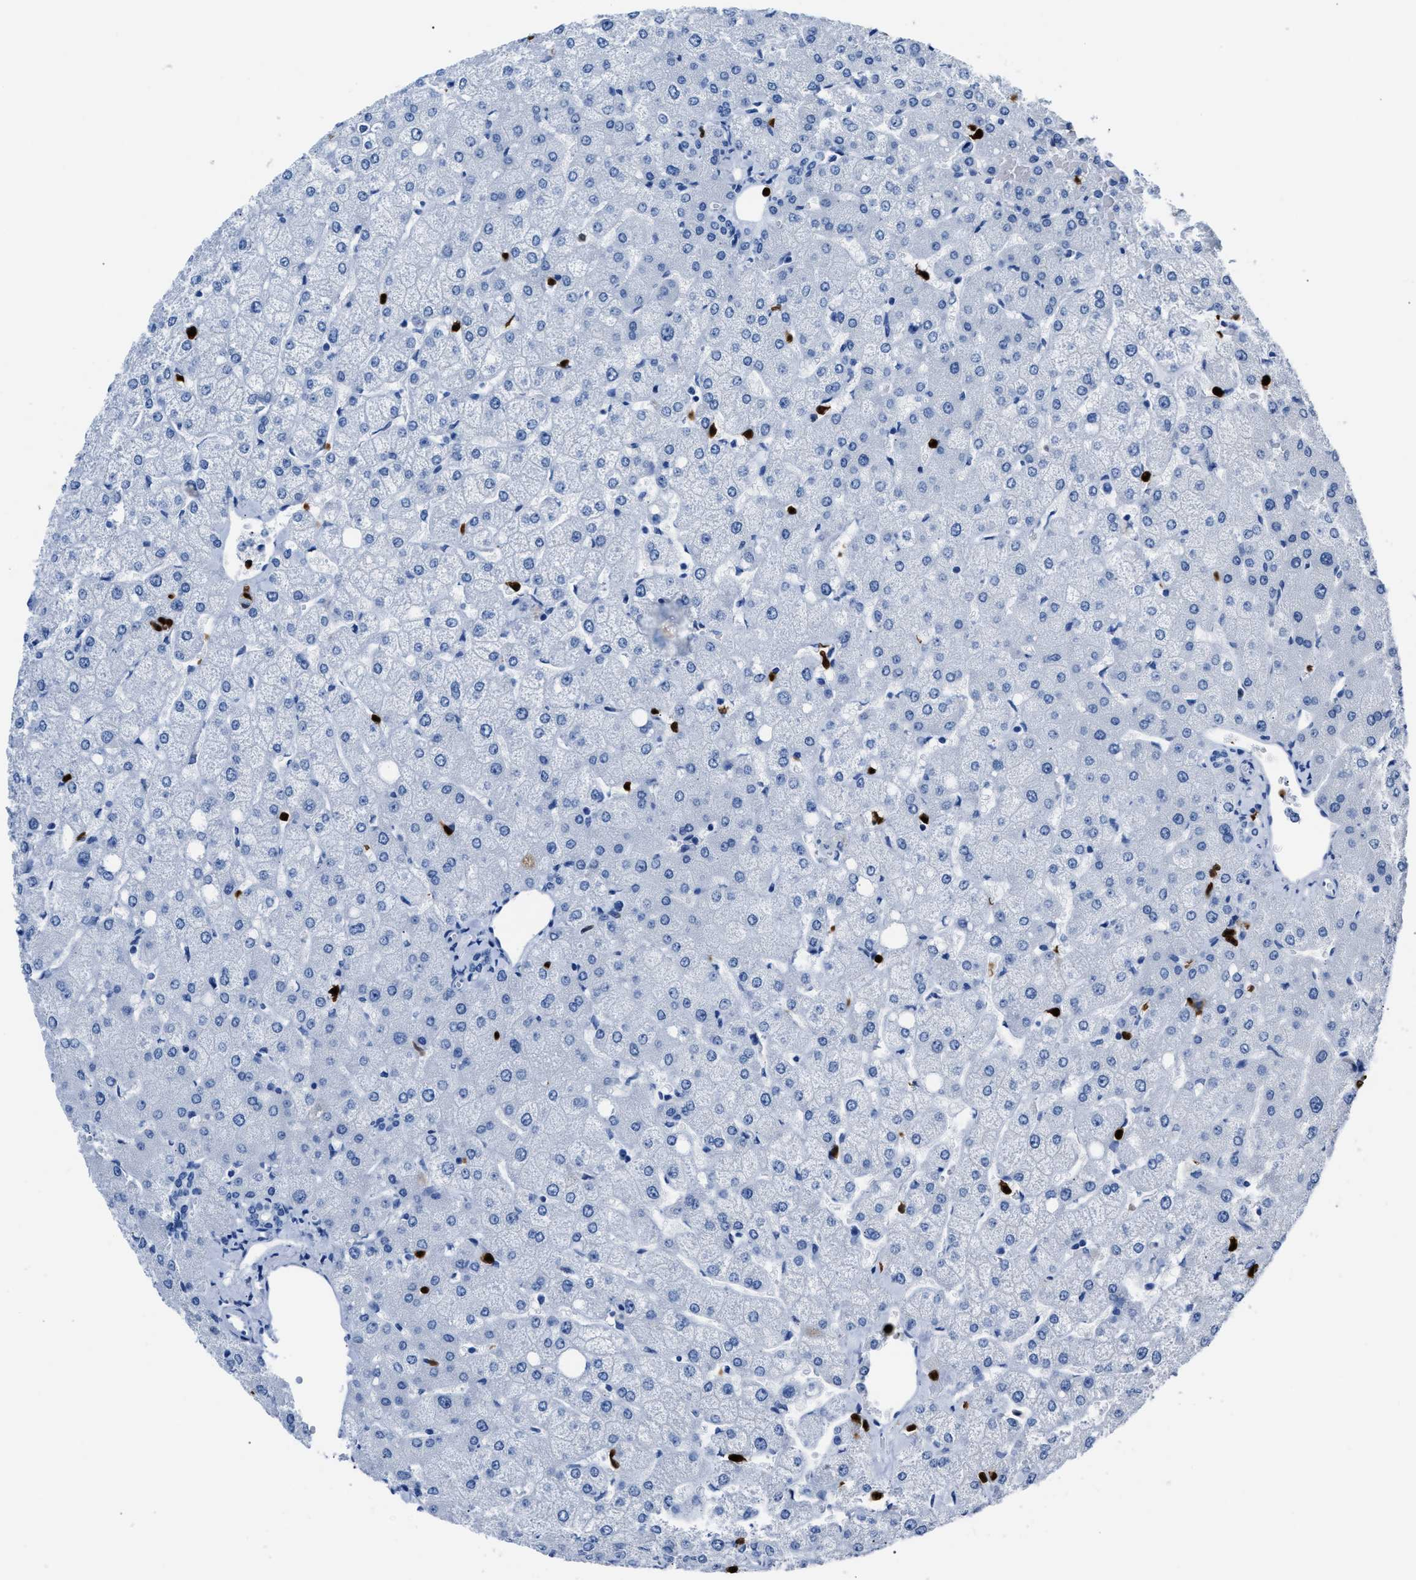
{"staining": {"intensity": "negative", "quantity": "none", "location": "none"}, "tissue": "liver", "cell_type": "Cholangiocytes", "image_type": "normal", "snomed": [{"axis": "morphology", "description": "Normal tissue, NOS"}, {"axis": "topography", "description": "Liver"}], "caption": "This is an immunohistochemistry (IHC) micrograph of normal human liver. There is no positivity in cholangiocytes.", "gene": "S100P", "patient": {"sex": "female", "age": 54}}